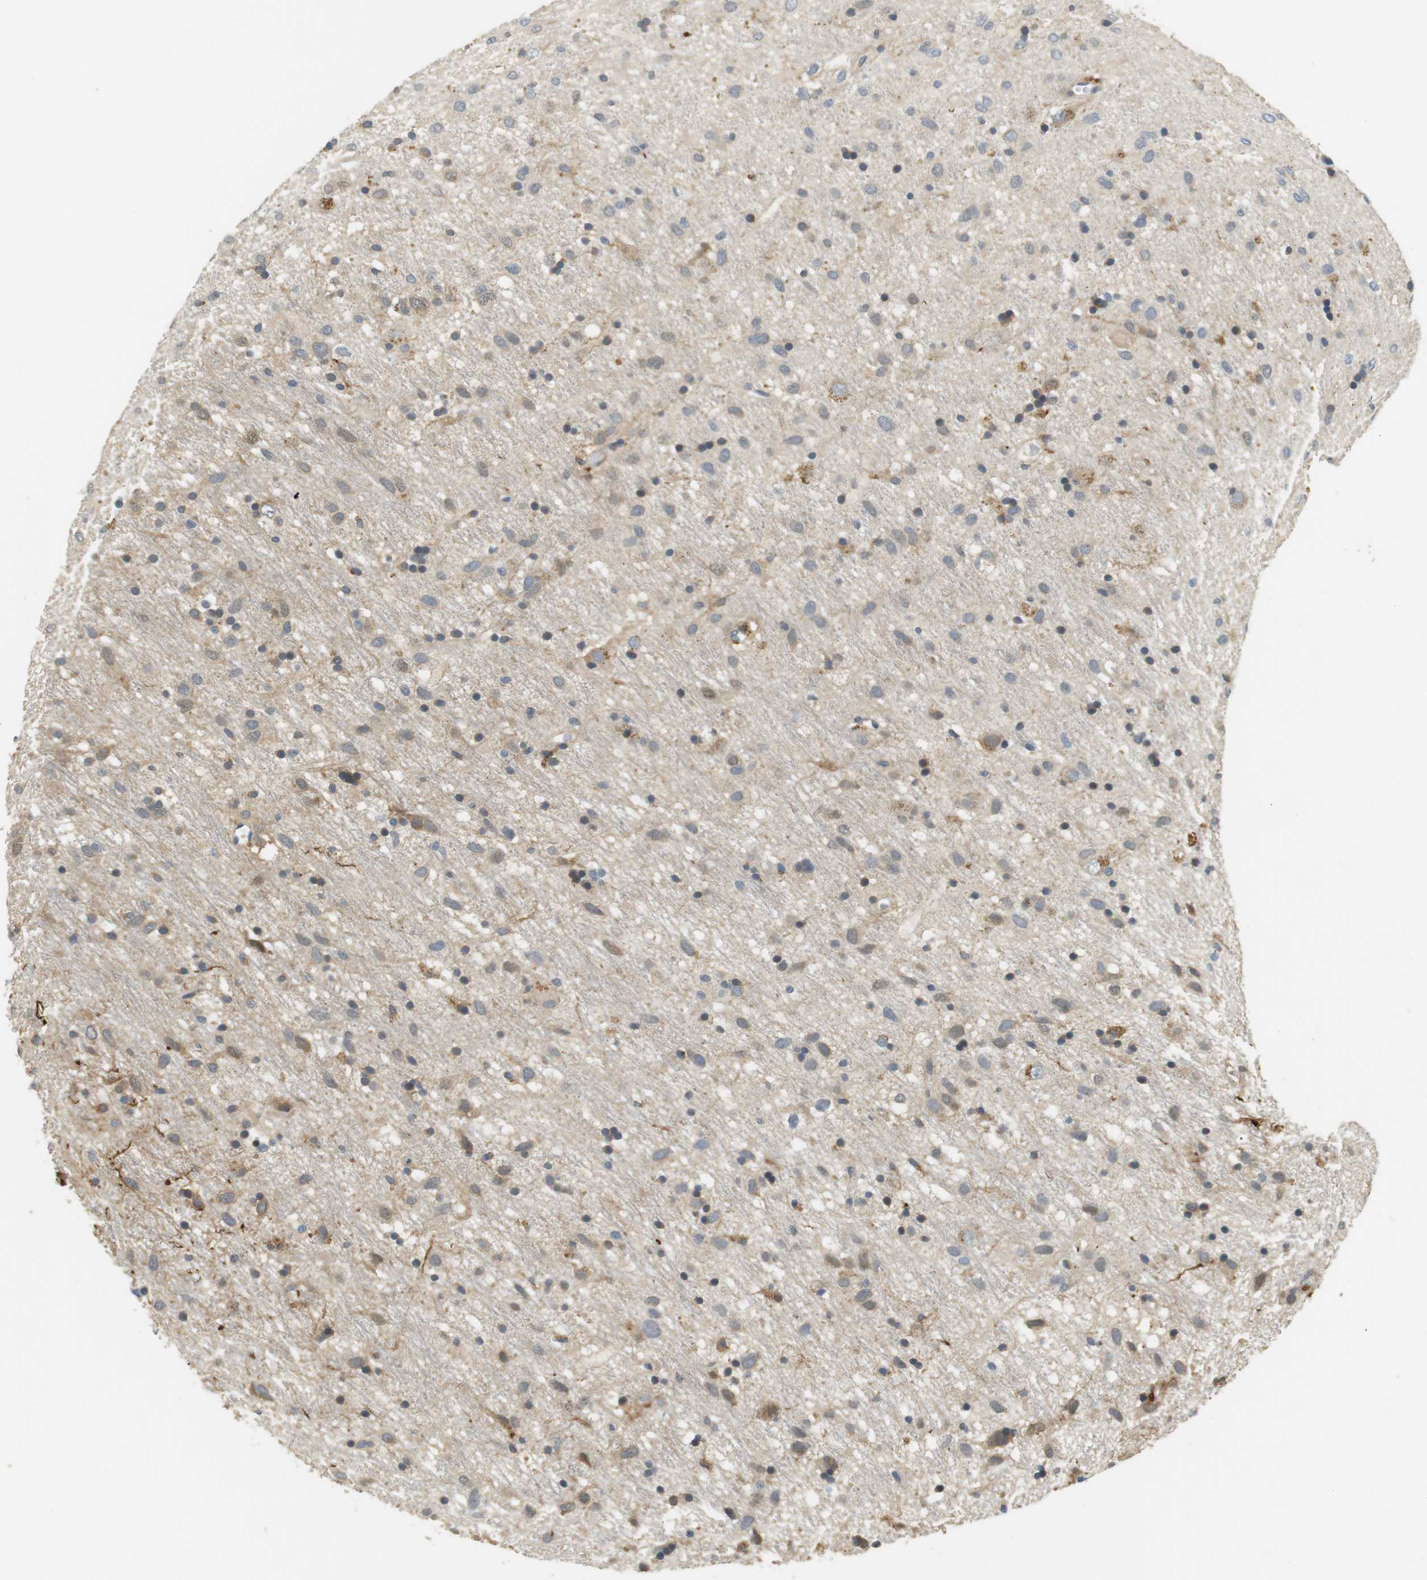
{"staining": {"intensity": "weak", "quantity": ">75%", "location": "cytoplasmic/membranous"}, "tissue": "glioma", "cell_type": "Tumor cells", "image_type": "cancer", "snomed": [{"axis": "morphology", "description": "Glioma, malignant, Low grade"}, {"axis": "topography", "description": "Brain"}], "caption": "This photomicrograph reveals immunohistochemistry staining of human low-grade glioma (malignant), with low weak cytoplasmic/membranous positivity in approximately >75% of tumor cells.", "gene": "P2RY1", "patient": {"sex": "male", "age": 77}}